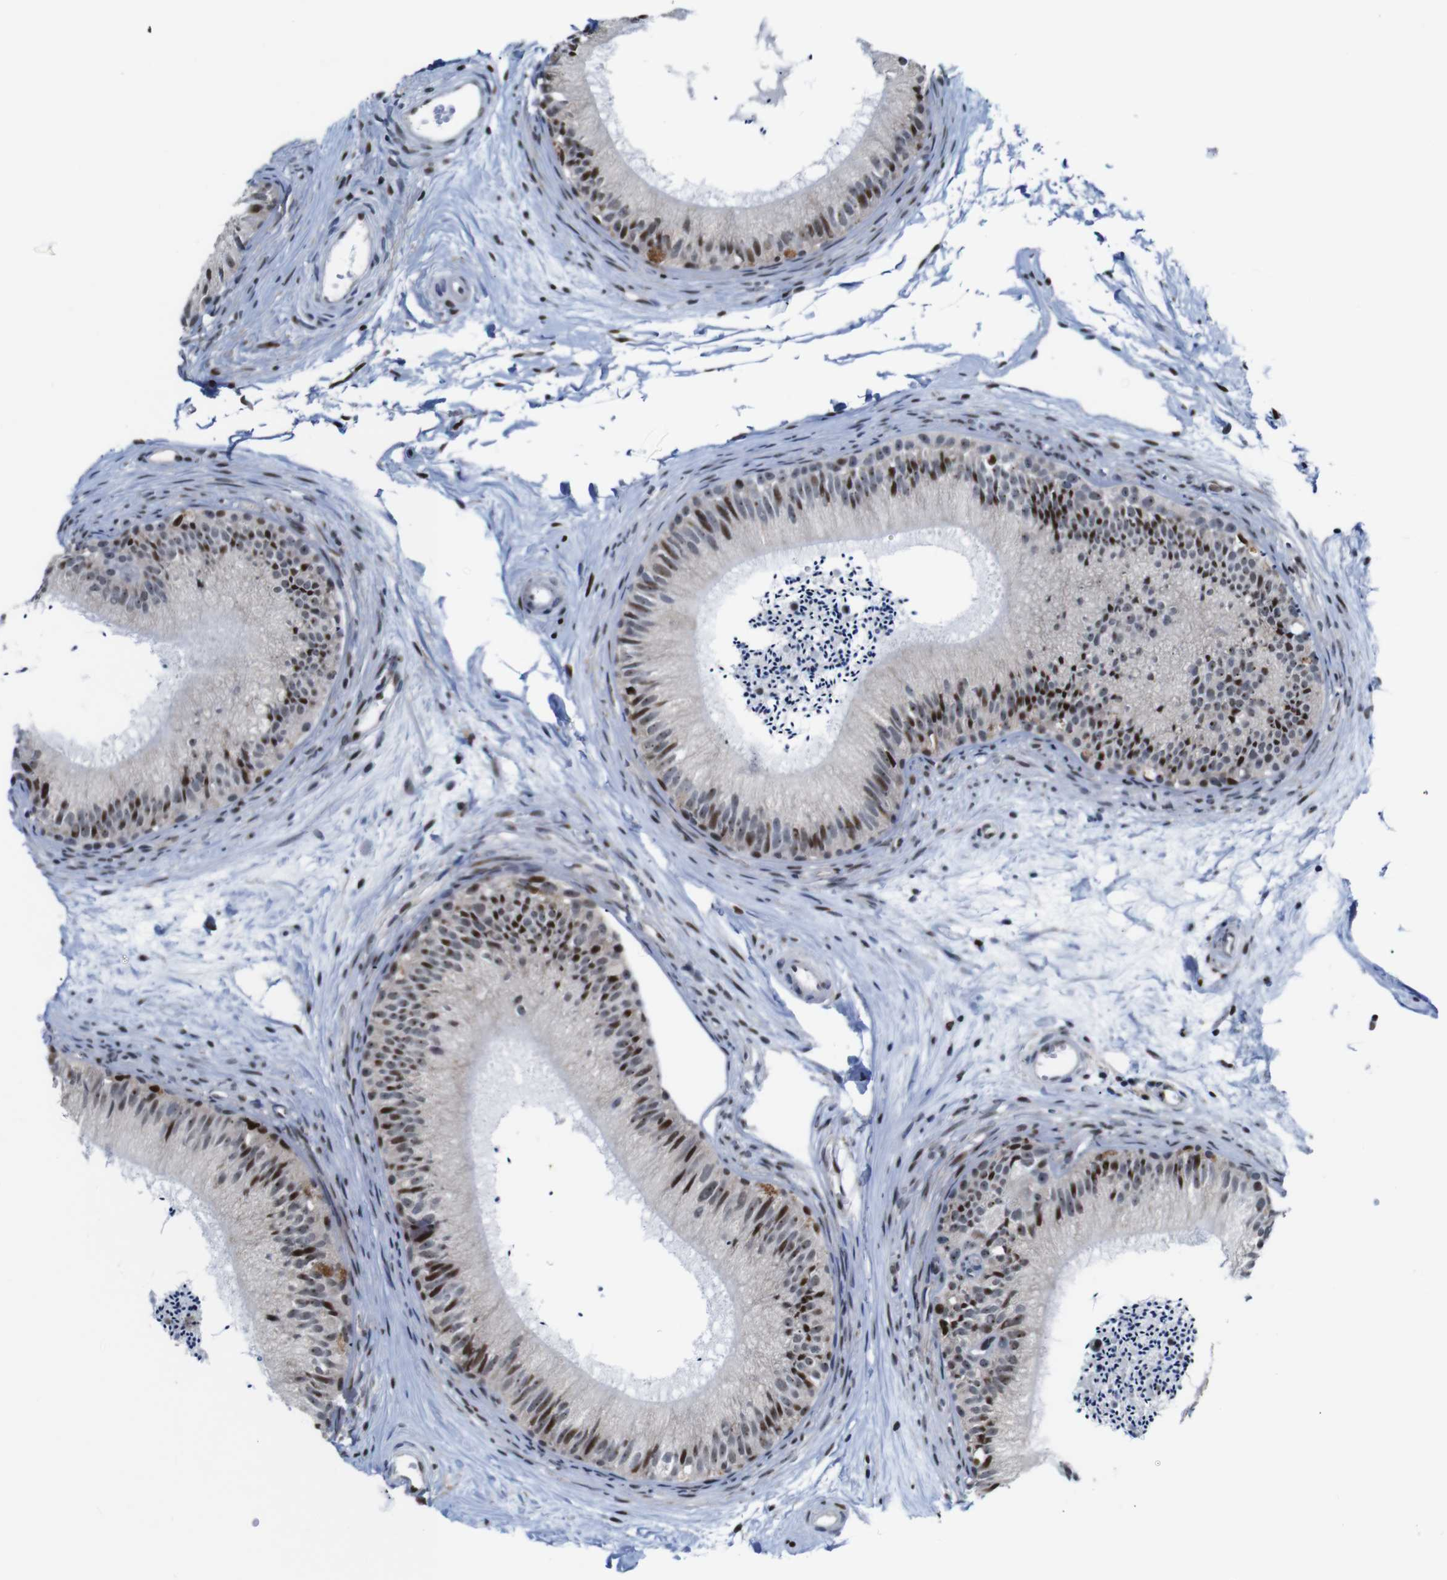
{"staining": {"intensity": "strong", "quantity": "25%-75%", "location": "nuclear"}, "tissue": "epididymis", "cell_type": "Glandular cells", "image_type": "normal", "snomed": [{"axis": "morphology", "description": "Normal tissue, NOS"}, {"axis": "topography", "description": "Epididymis"}], "caption": "Immunohistochemical staining of unremarkable epididymis exhibits strong nuclear protein expression in about 25%-75% of glandular cells. (DAB IHC, brown staining for protein, blue staining for nuclei).", "gene": "GATA6", "patient": {"sex": "male", "age": 56}}